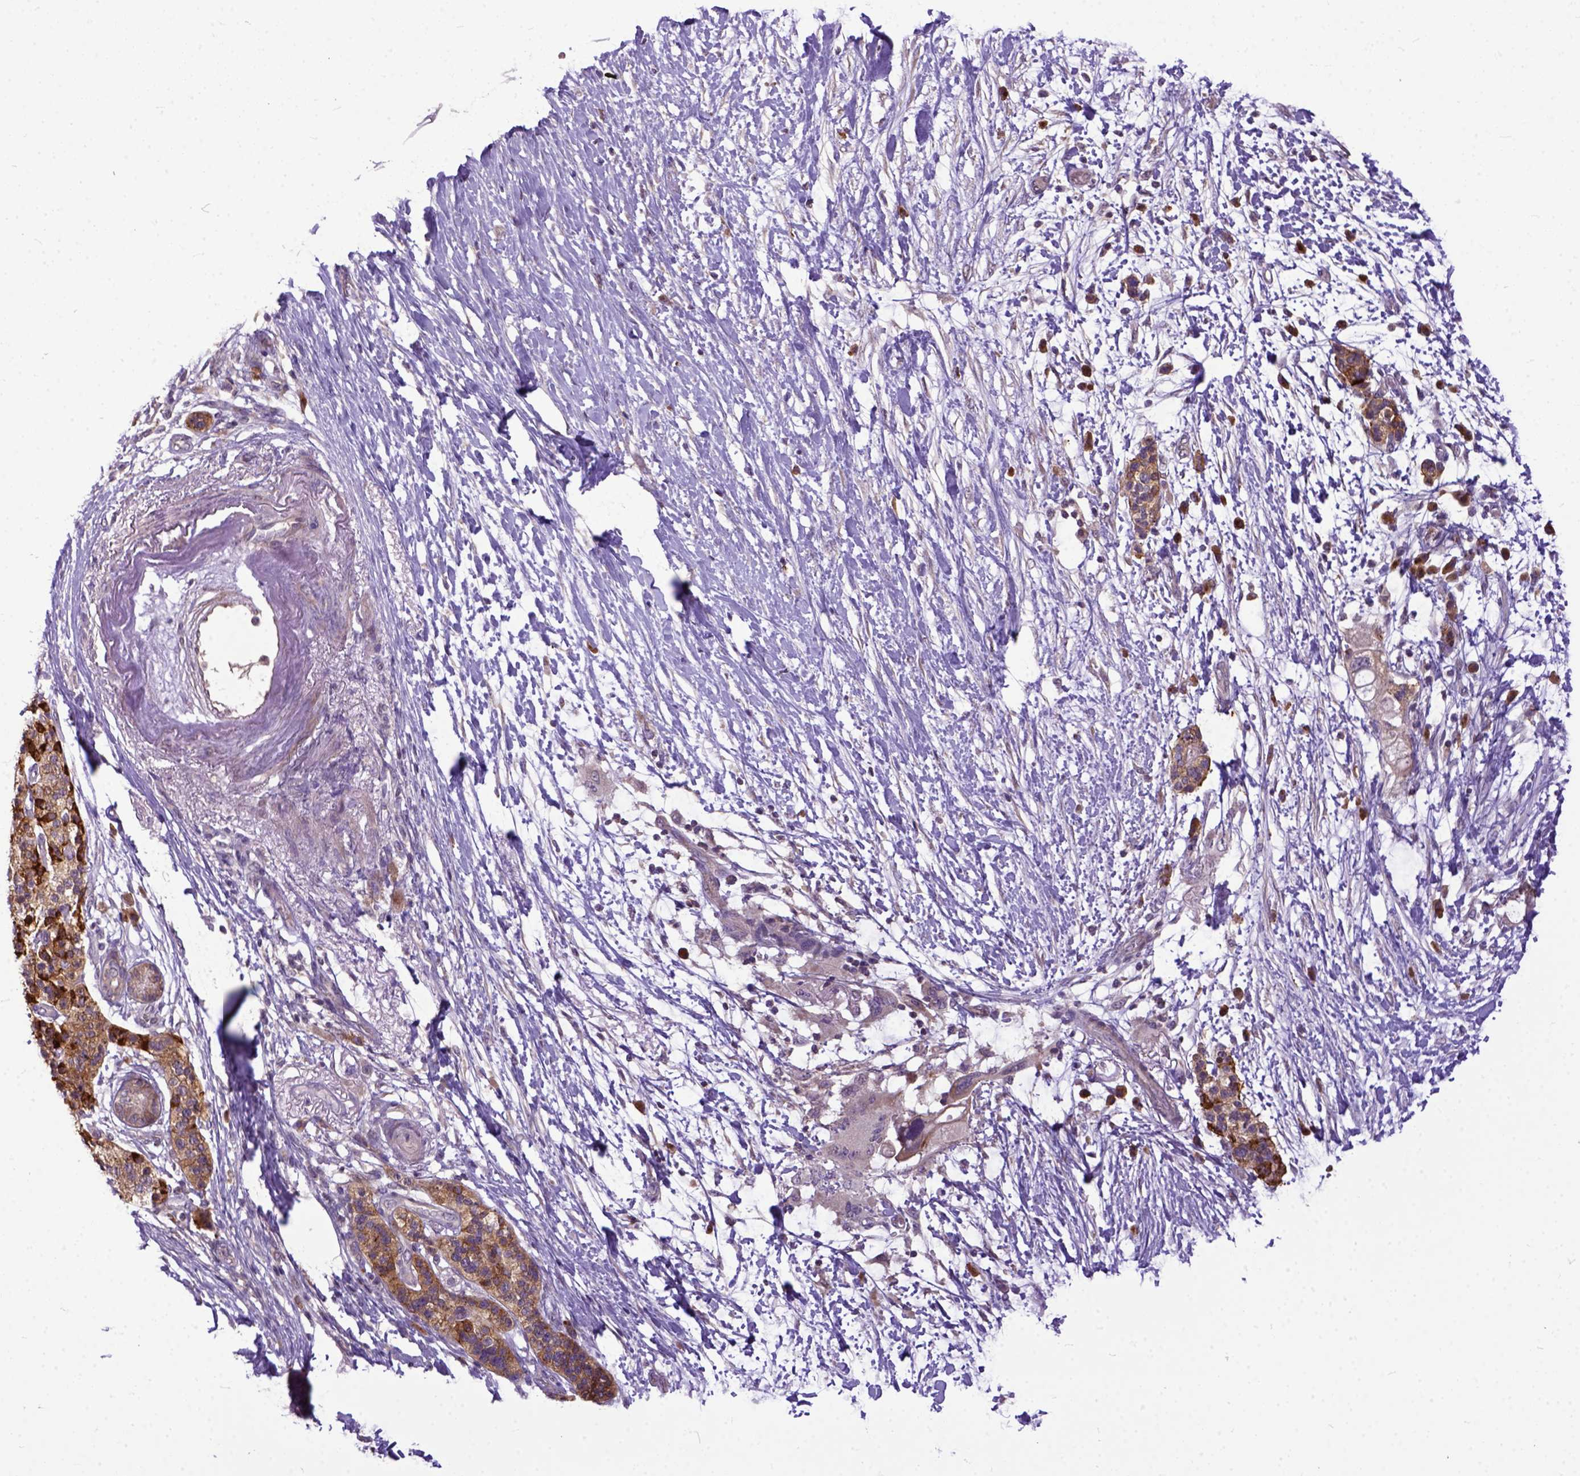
{"staining": {"intensity": "negative", "quantity": "none", "location": "none"}, "tissue": "pancreatic cancer", "cell_type": "Tumor cells", "image_type": "cancer", "snomed": [{"axis": "morphology", "description": "Adenocarcinoma, NOS"}, {"axis": "topography", "description": "Pancreas"}], "caption": "IHC of human pancreatic adenocarcinoma demonstrates no positivity in tumor cells.", "gene": "CPNE1", "patient": {"sex": "female", "age": 72}}